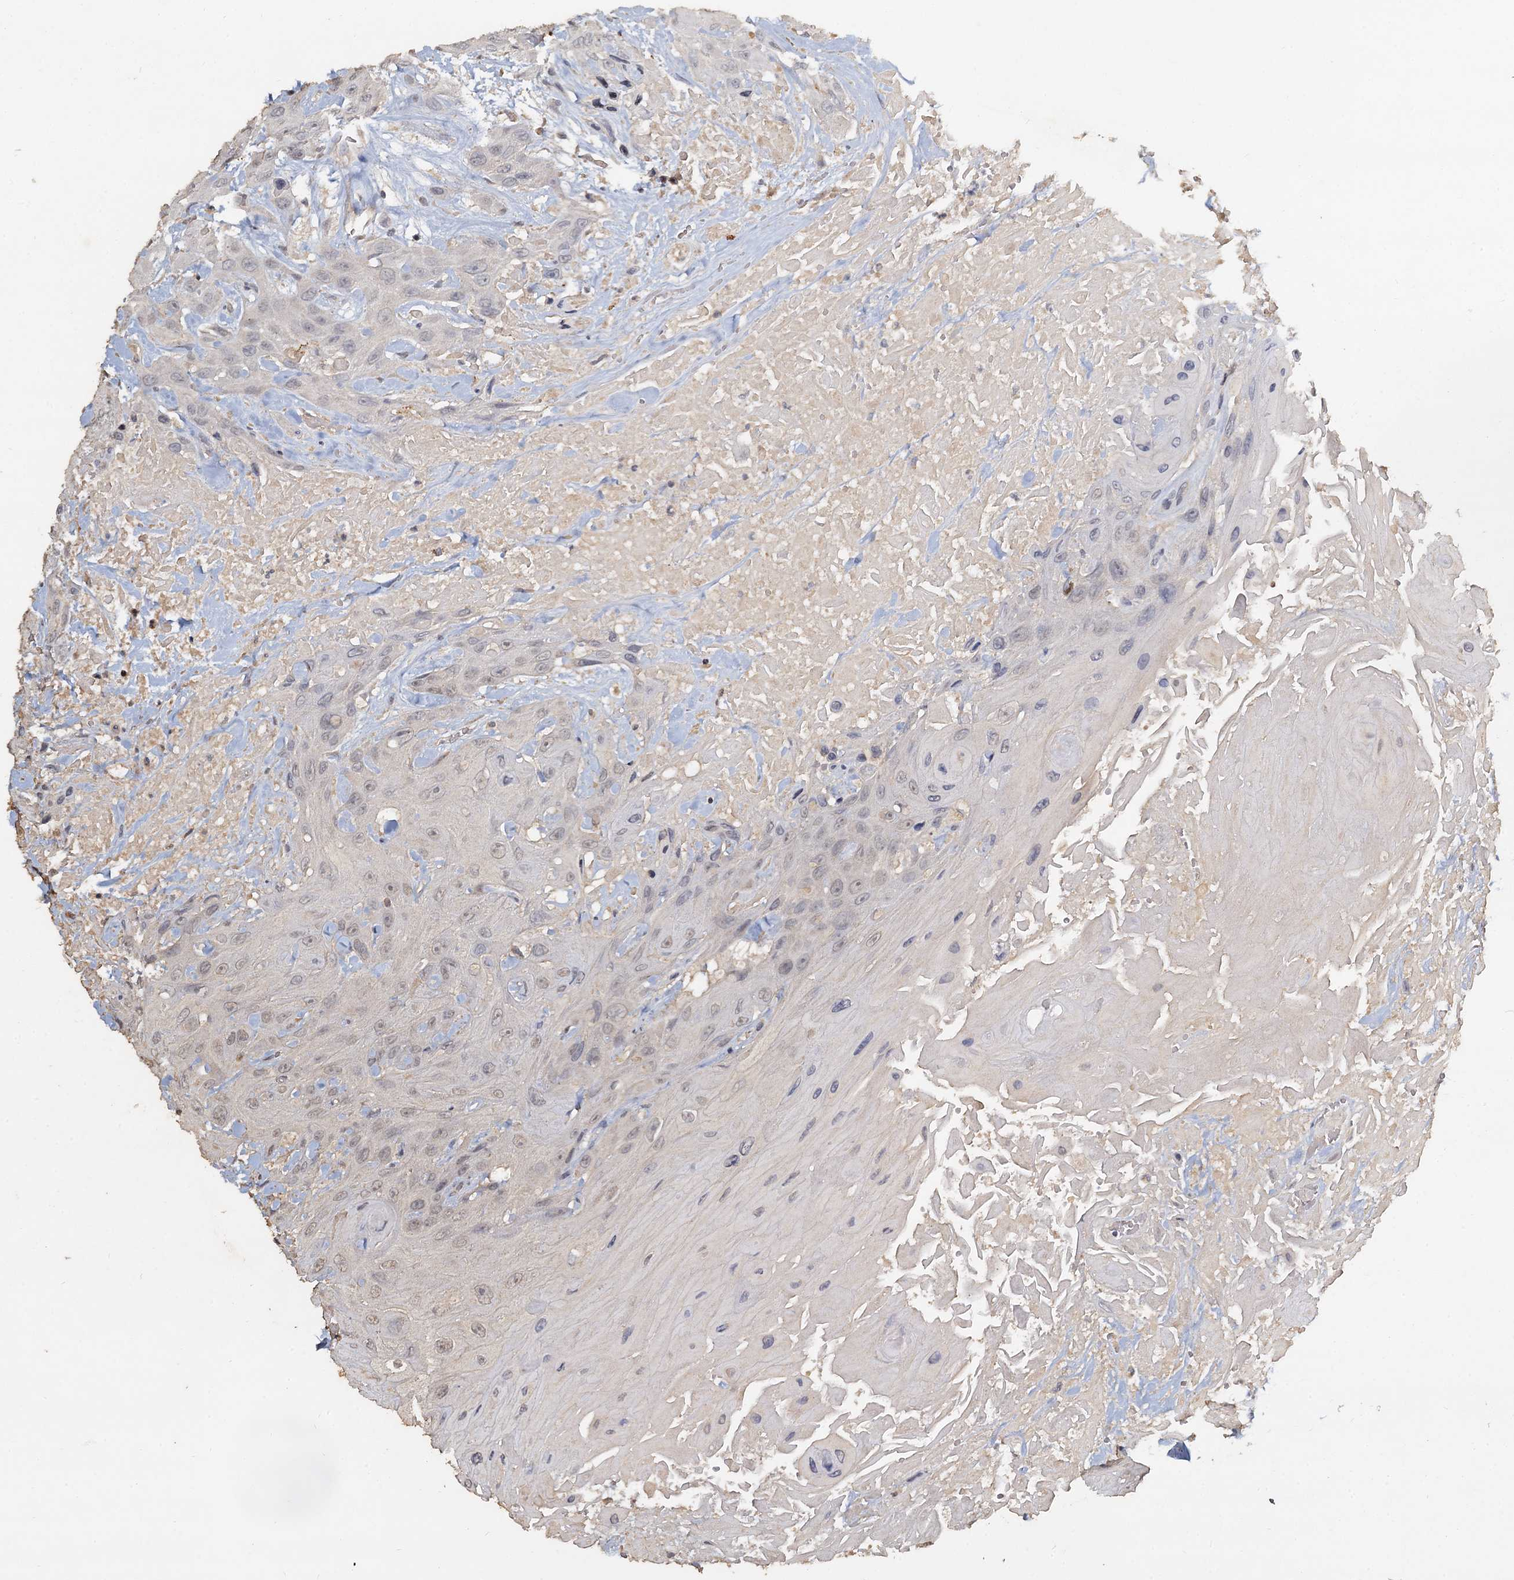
{"staining": {"intensity": "negative", "quantity": "none", "location": "none"}, "tissue": "head and neck cancer", "cell_type": "Tumor cells", "image_type": "cancer", "snomed": [{"axis": "morphology", "description": "Squamous cell carcinoma, NOS"}, {"axis": "topography", "description": "Head-Neck"}], "caption": "Image shows no protein positivity in tumor cells of head and neck squamous cell carcinoma tissue.", "gene": "CCDC61", "patient": {"sex": "male", "age": 81}}